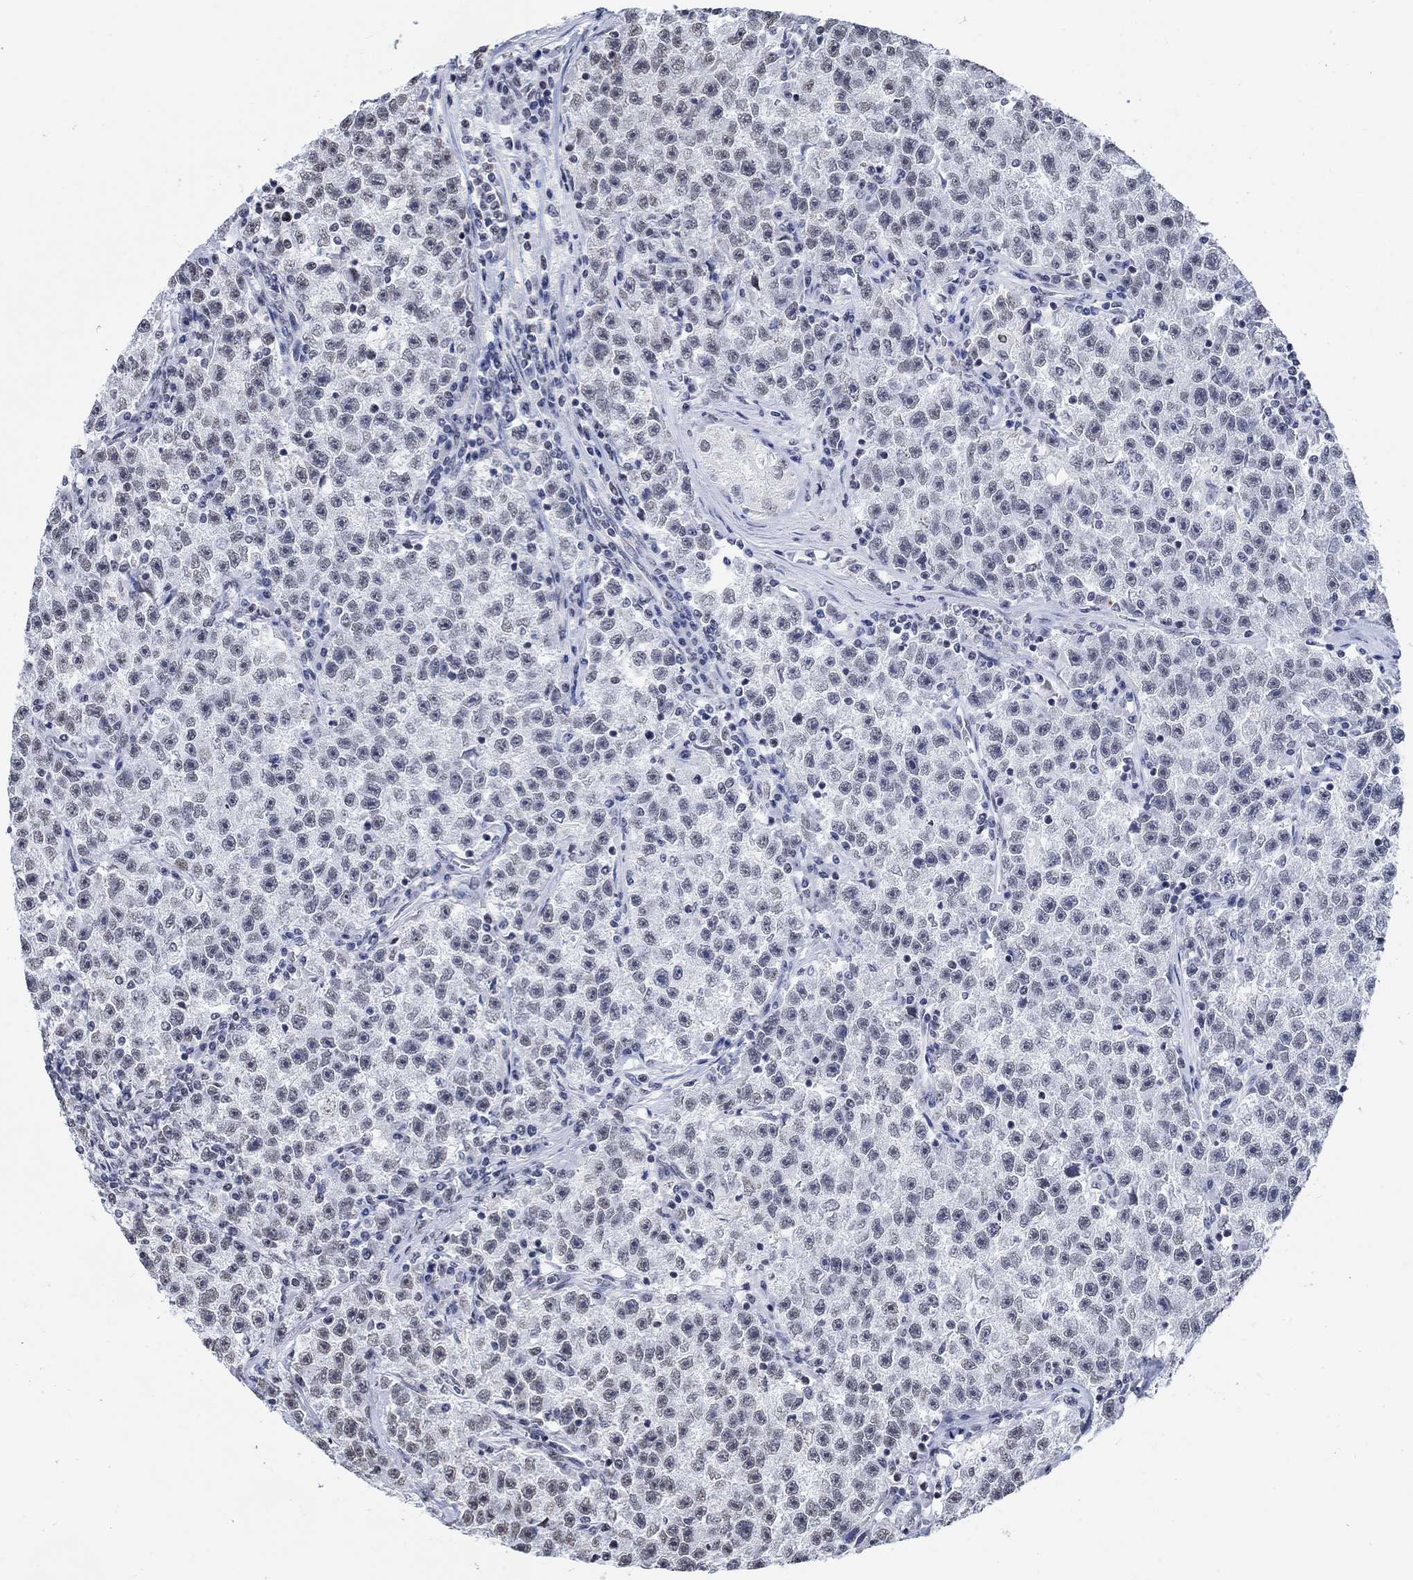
{"staining": {"intensity": "negative", "quantity": "none", "location": "none"}, "tissue": "testis cancer", "cell_type": "Tumor cells", "image_type": "cancer", "snomed": [{"axis": "morphology", "description": "Seminoma, NOS"}, {"axis": "topography", "description": "Testis"}], "caption": "Tumor cells show no significant expression in testis seminoma. (DAB (3,3'-diaminobenzidine) immunohistochemistry (IHC) visualized using brightfield microscopy, high magnification).", "gene": "KCNH8", "patient": {"sex": "male", "age": 22}}